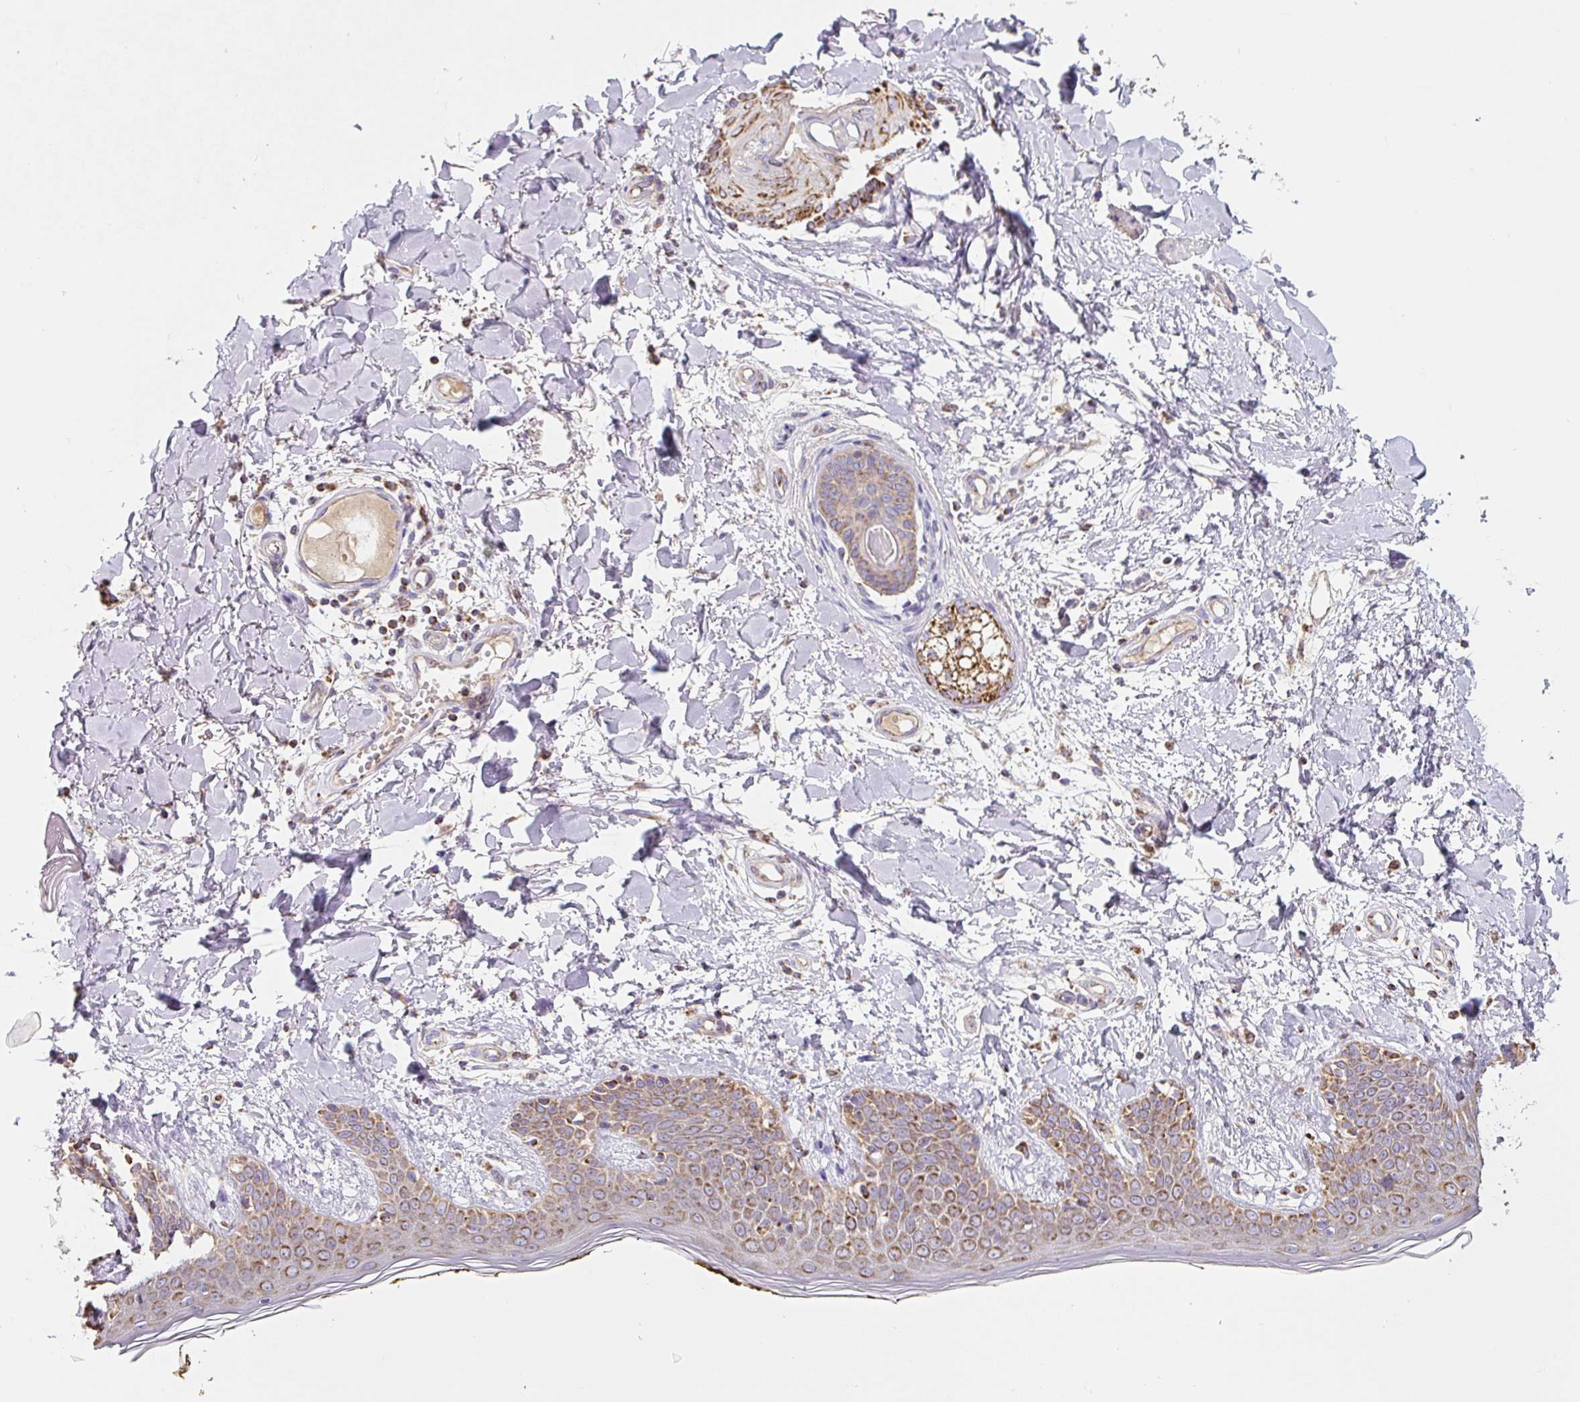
{"staining": {"intensity": "moderate", "quantity": ">75%", "location": "cytoplasmic/membranous"}, "tissue": "skin", "cell_type": "Fibroblasts", "image_type": "normal", "snomed": [{"axis": "morphology", "description": "Normal tissue, NOS"}, {"axis": "topography", "description": "Skin"}], "caption": "Human skin stained with a brown dye demonstrates moderate cytoplasmic/membranous positive expression in about >75% of fibroblasts.", "gene": "MT", "patient": {"sex": "female", "age": 34}}